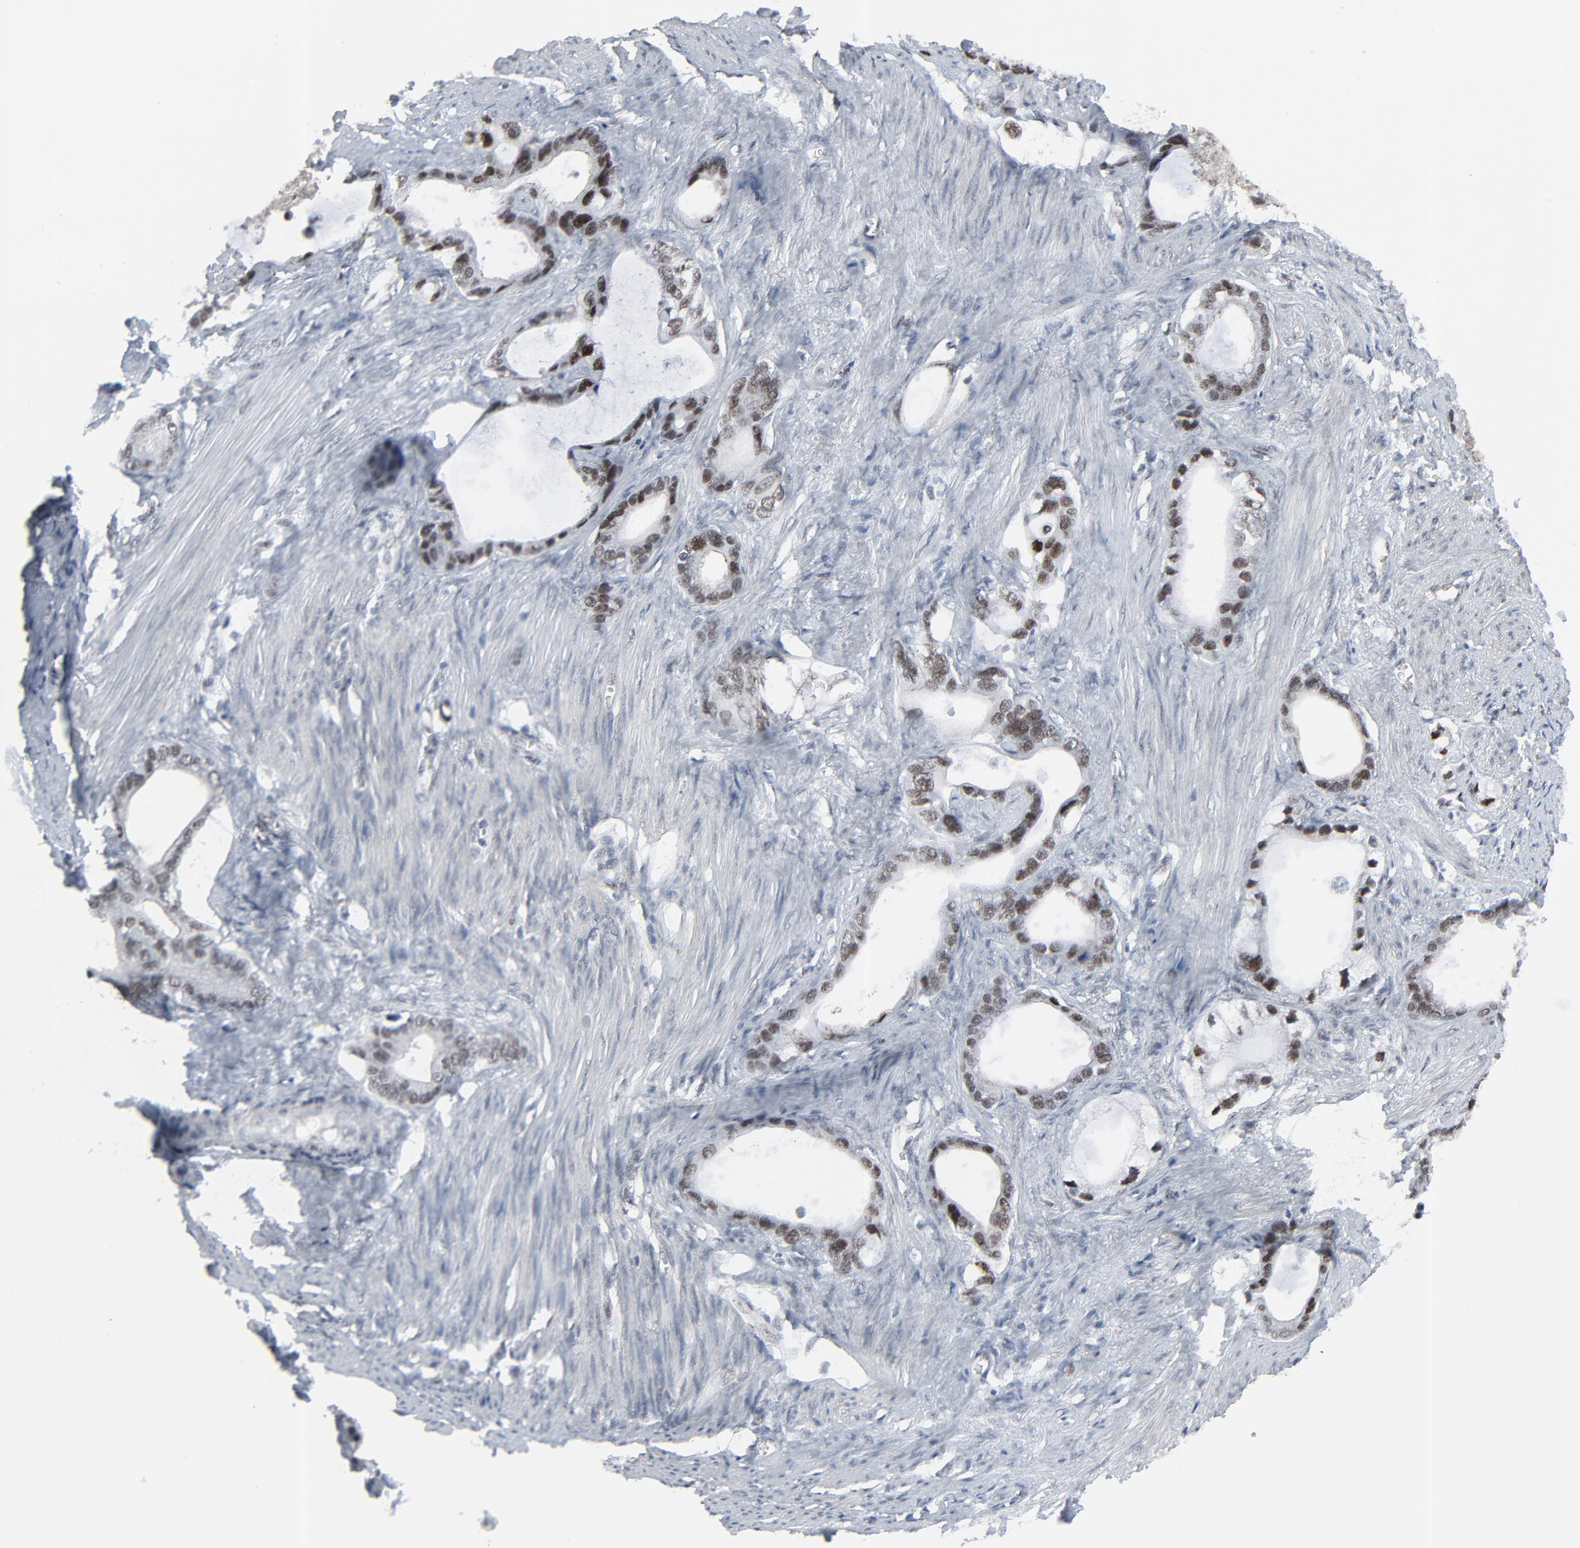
{"staining": {"intensity": "strong", "quantity": "25%-75%", "location": "nuclear"}, "tissue": "stomach cancer", "cell_type": "Tumor cells", "image_type": "cancer", "snomed": [{"axis": "morphology", "description": "Adenocarcinoma, NOS"}, {"axis": "topography", "description": "Stomach"}], "caption": "Immunohistochemistry (IHC) staining of stomach cancer (adenocarcinoma), which demonstrates high levels of strong nuclear staining in approximately 25%-75% of tumor cells indicating strong nuclear protein expression. The staining was performed using DAB (brown) for protein detection and nuclei were counterstained in hematoxylin (blue).", "gene": "FBXO28", "patient": {"sex": "female", "age": 75}}